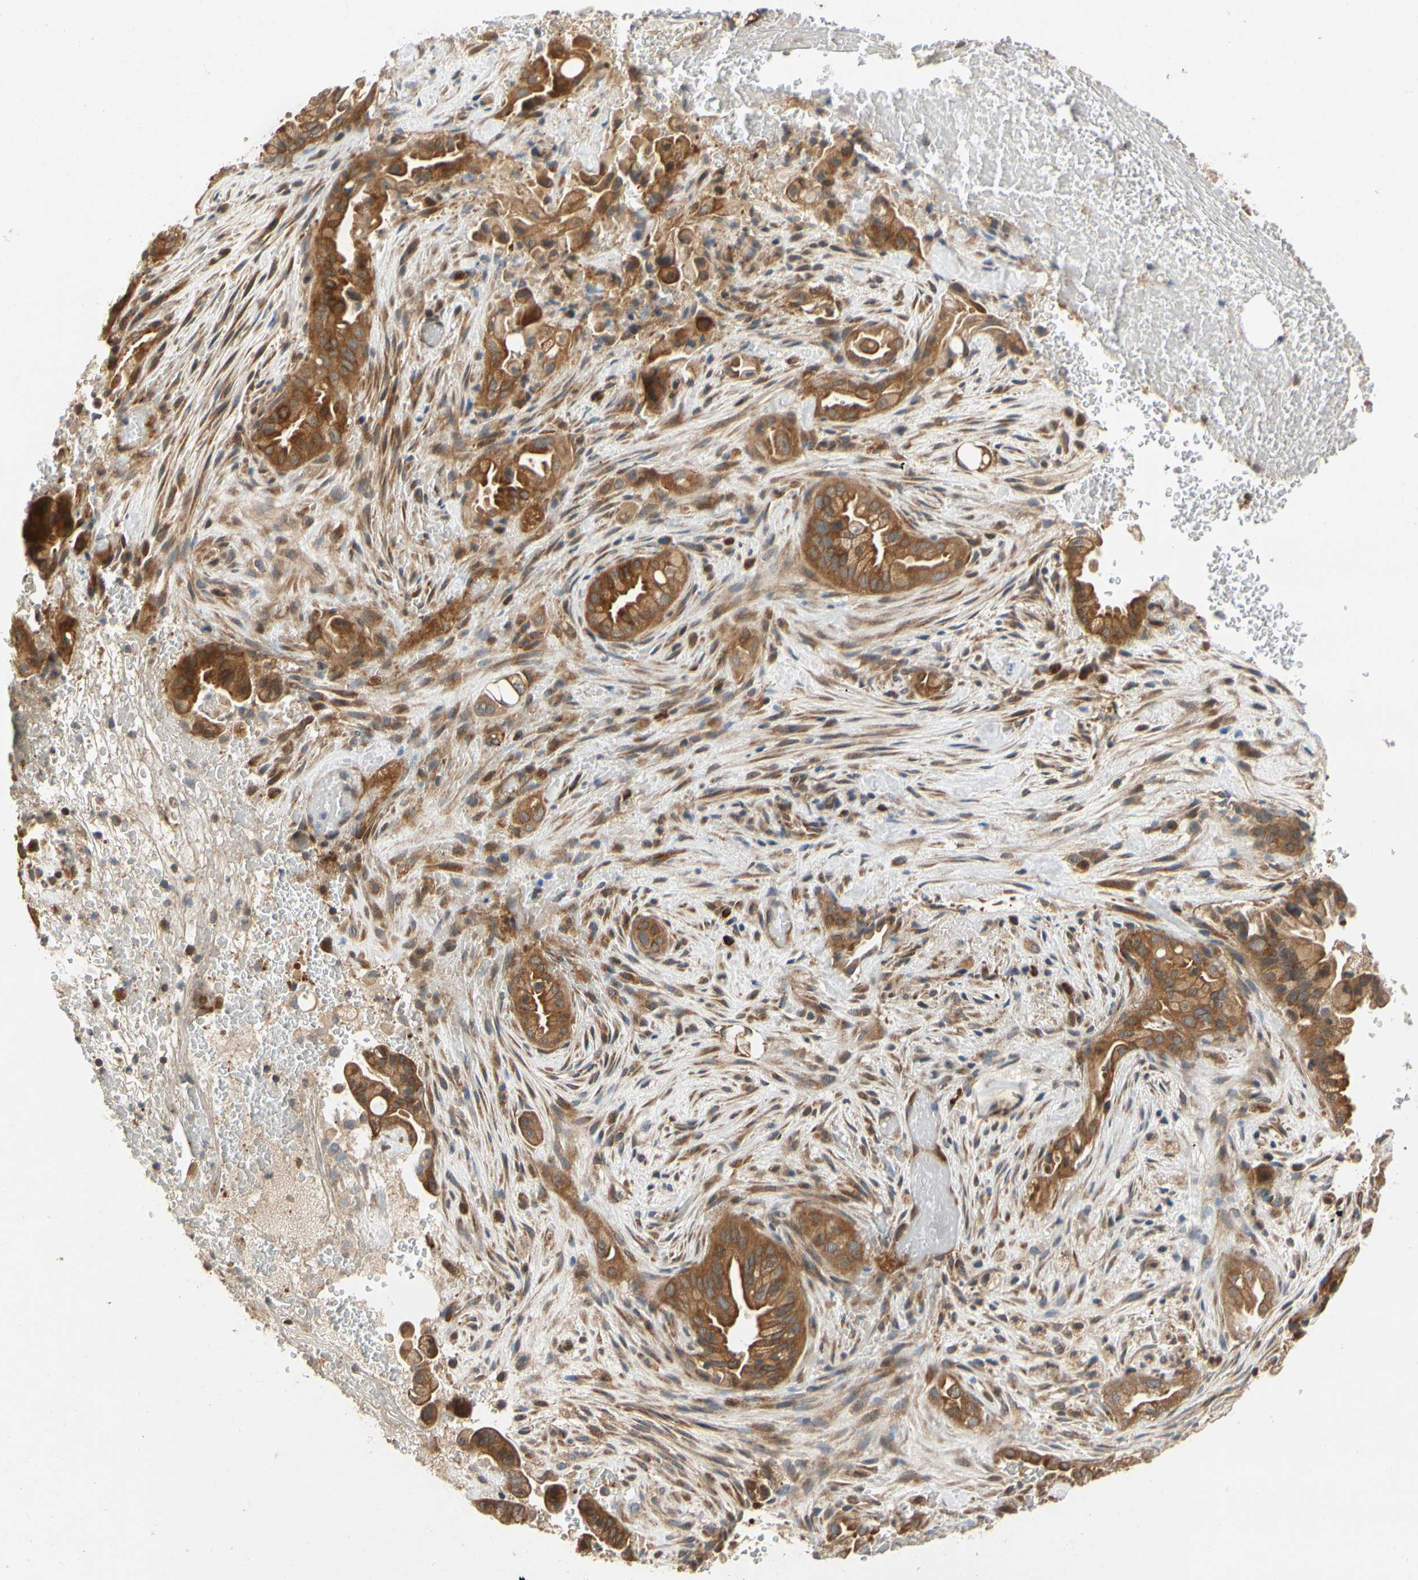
{"staining": {"intensity": "strong", "quantity": ">75%", "location": "cytoplasmic/membranous"}, "tissue": "liver cancer", "cell_type": "Tumor cells", "image_type": "cancer", "snomed": [{"axis": "morphology", "description": "Cholangiocarcinoma"}, {"axis": "topography", "description": "Liver"}], "caption": "The immunohistochemical stain highlights strong cytoplasmic/membranous positivity in tumor cells of liver cholangiocarcinoma tissue. The staining was performed using DAB (3,3'-diaminobenzidine), with brown indicating positive protein expression. Nuclei are stained blue with hematoxylin.", "gene": "TDRP", "patient": {"sex": "female", "age": 68}}